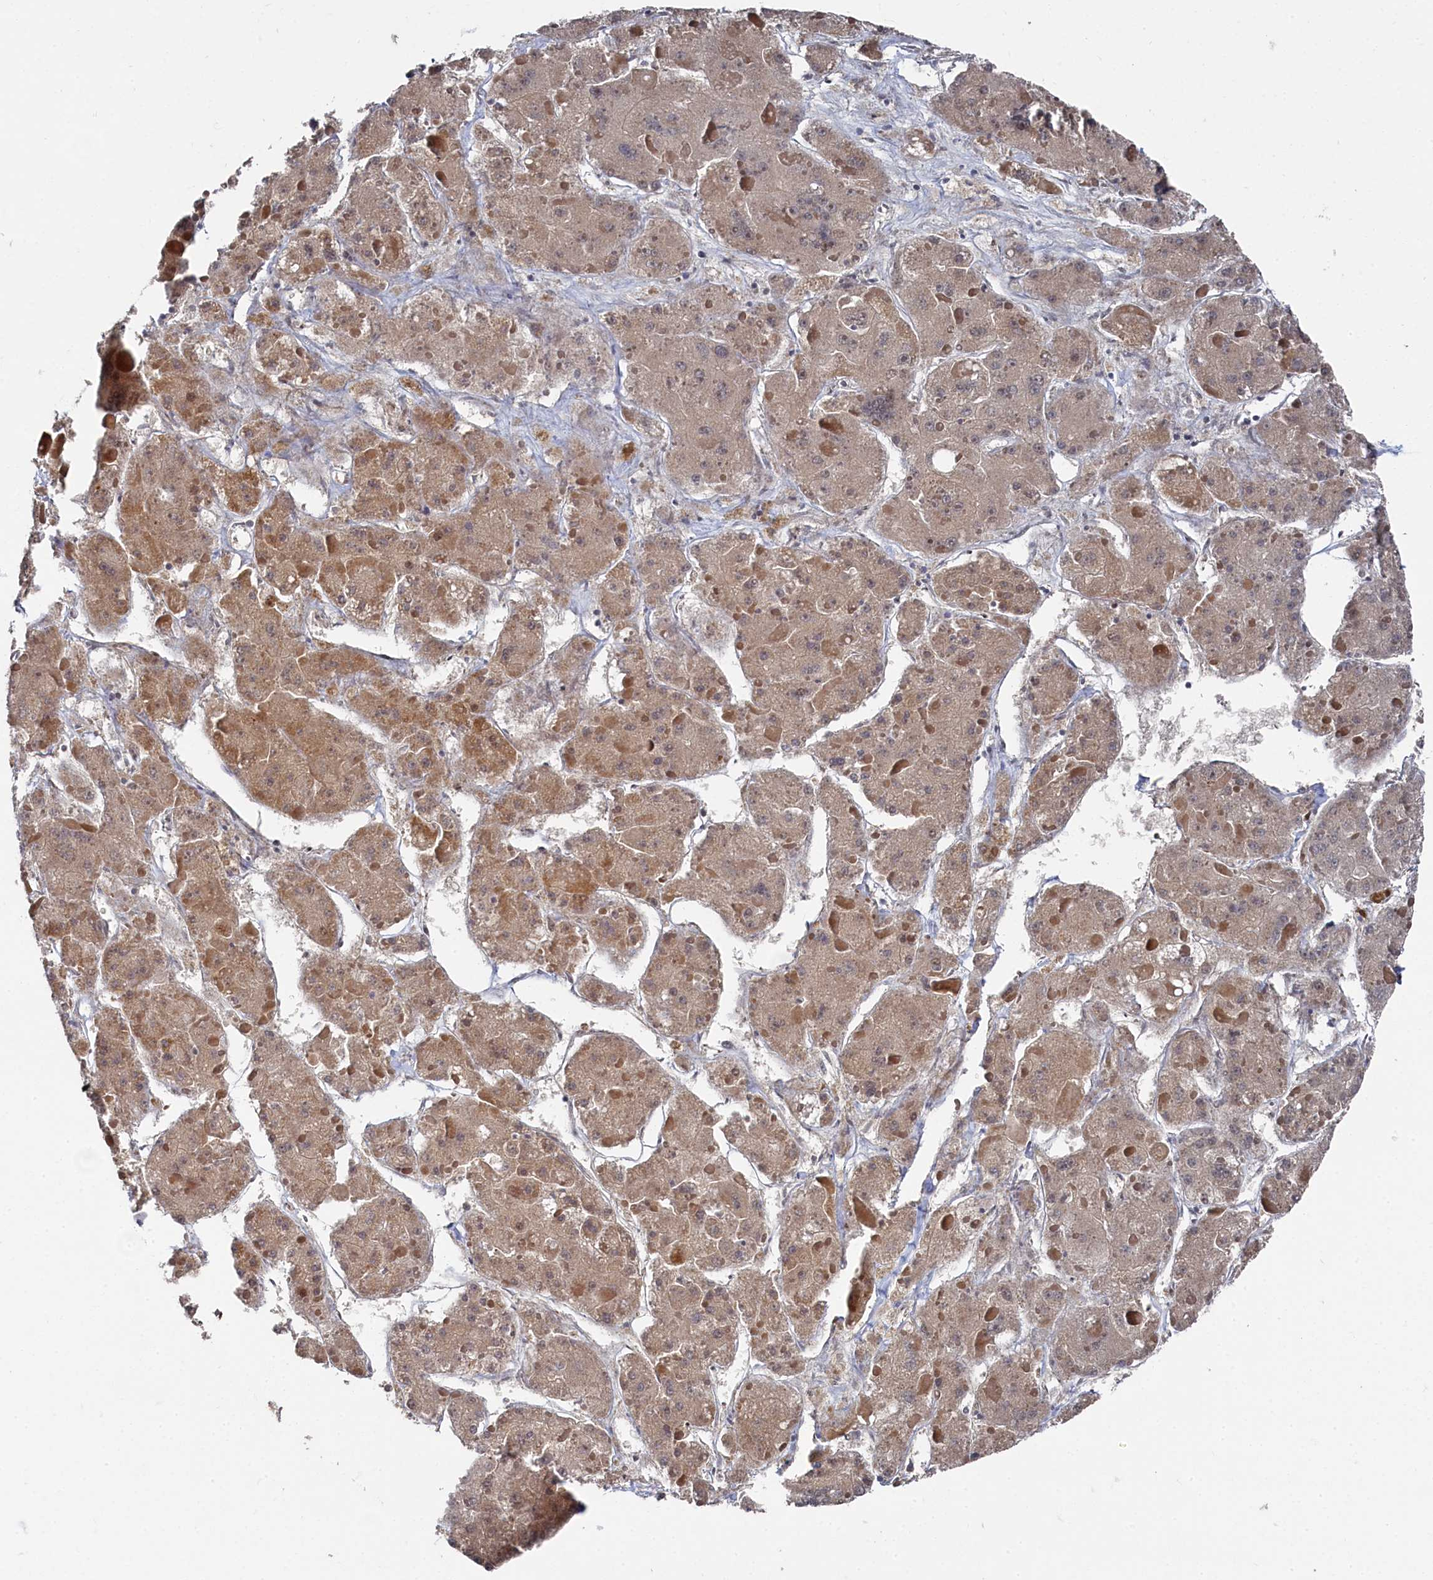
{"staining": {"intensity": "moderate", "quantity": ">75%", "location": "cytoplasmic/membranous,nuclear"}, "tissue": "liver cancer", "cell_type": "Tumor cells", "image_type": "cancer", "snomed": [{"axis": "morphology", "description": "Carcinoma, Hepatocellular, NOS"}, {"axis": "topography", "description": "Liver"}], "caption": "Brown immunohistochemical staining in liver hepatocellular carcinoma demonstrates moderate cytoplasmic/membranous and nuclear expression in approximately >75% of tumor cells.", "gene": "BUB3", "patient": {"sex": "female", "age": 73}}